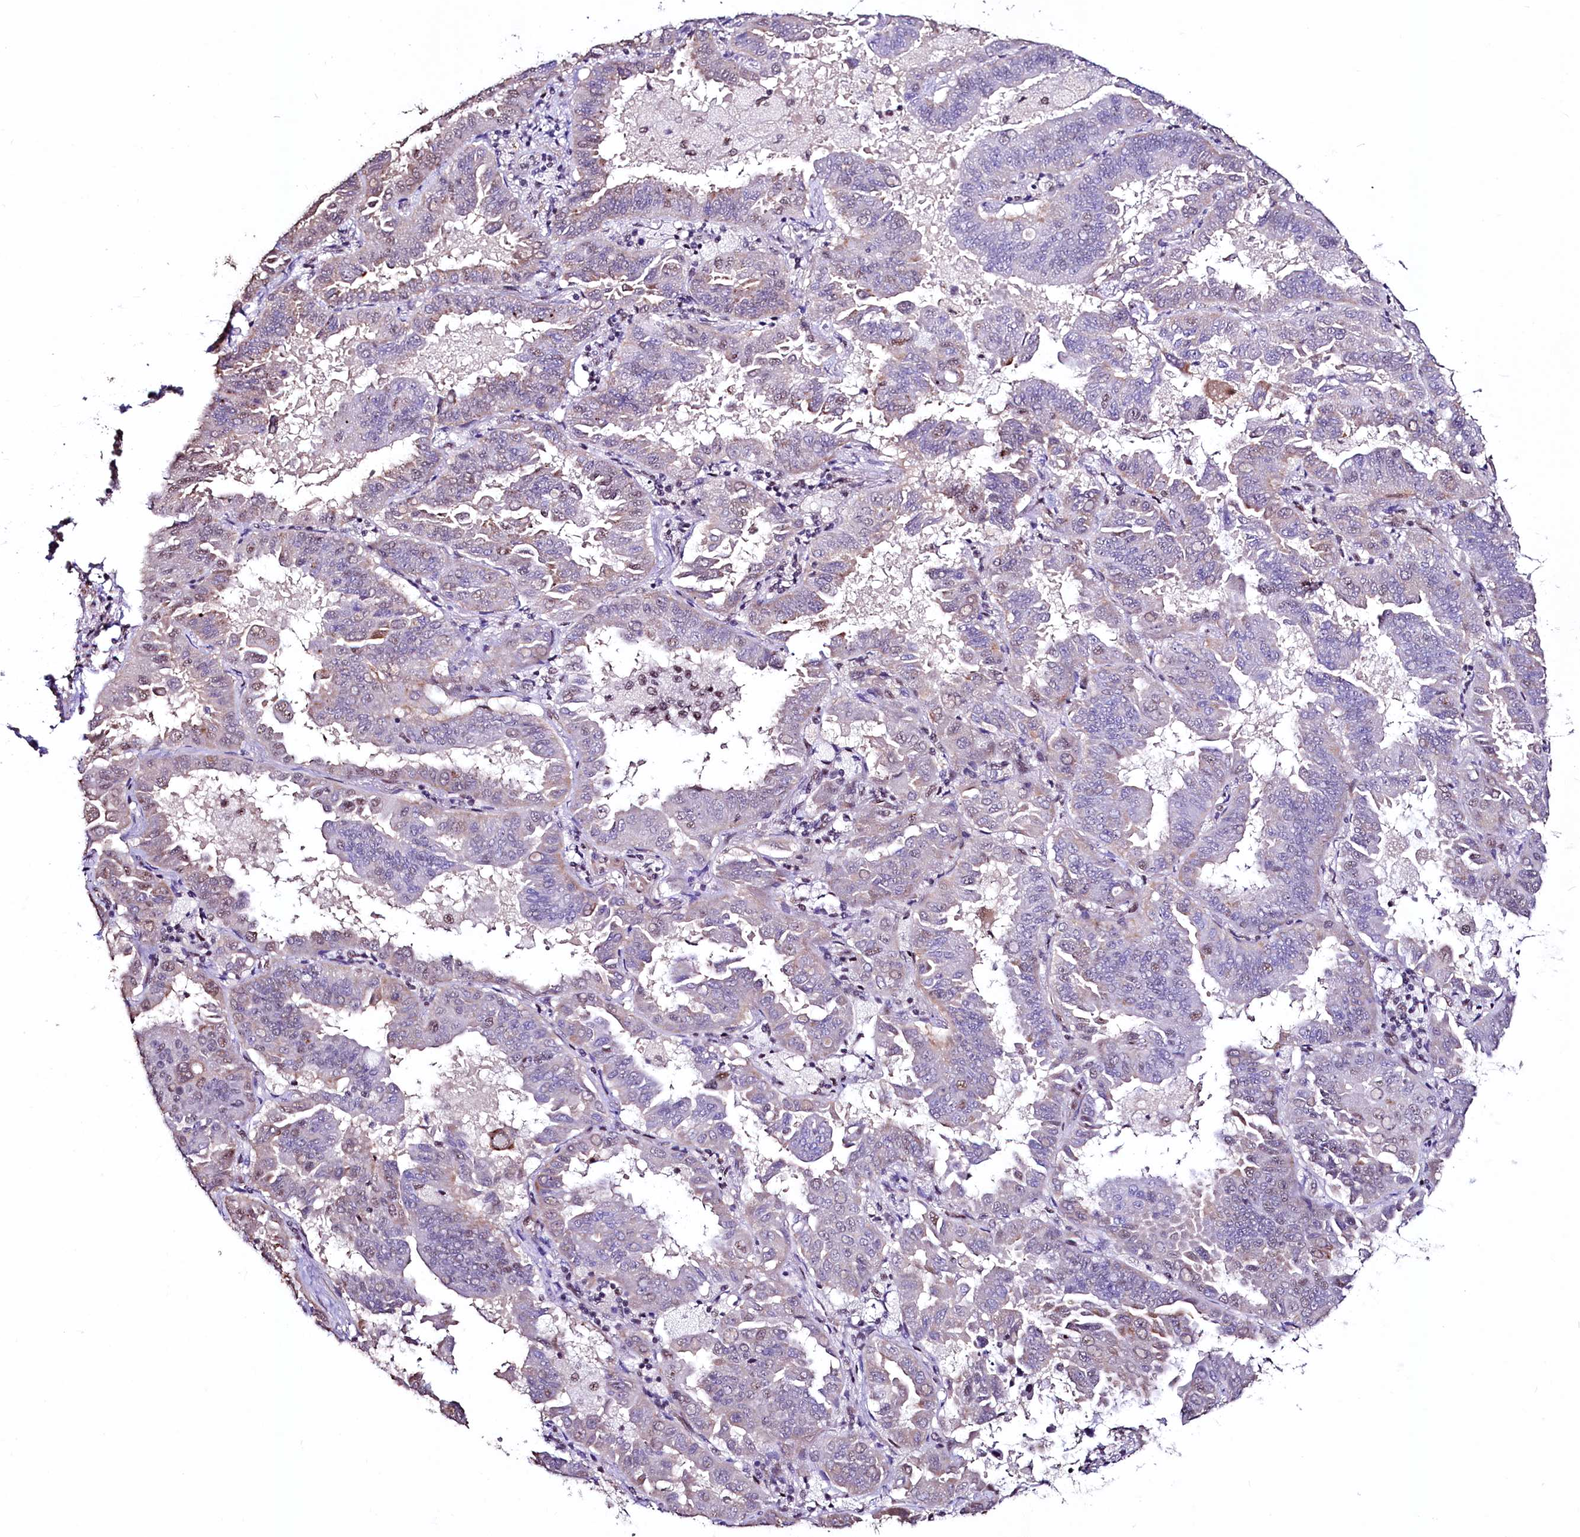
{"staining": {"intensity": "weak", "quantity": "<25%", "location": "nuclear"}, "tissue": "lung cancer", "cell_type": "Tumor cells", "image_type": "cancer", "snomed": [{"axis": "morphology", "description": "Adenocarcinoma, NOS"}, {"axis": "topography", "description": "Lung"}], "caption": "This is a photomicrograph of immunohistochemistry staining of lung adenocarcinoma, which shows no positivity in tumor cells. The staining was performed using DAB (3,3'-diaminobenzidine) to visualize the protein expression in brown, while the nuclei were stained in blue with hematoxylin (Magnification: 20x).", "gene": "SFSWAP", "patient": {"sex": "male", "age": 64}}